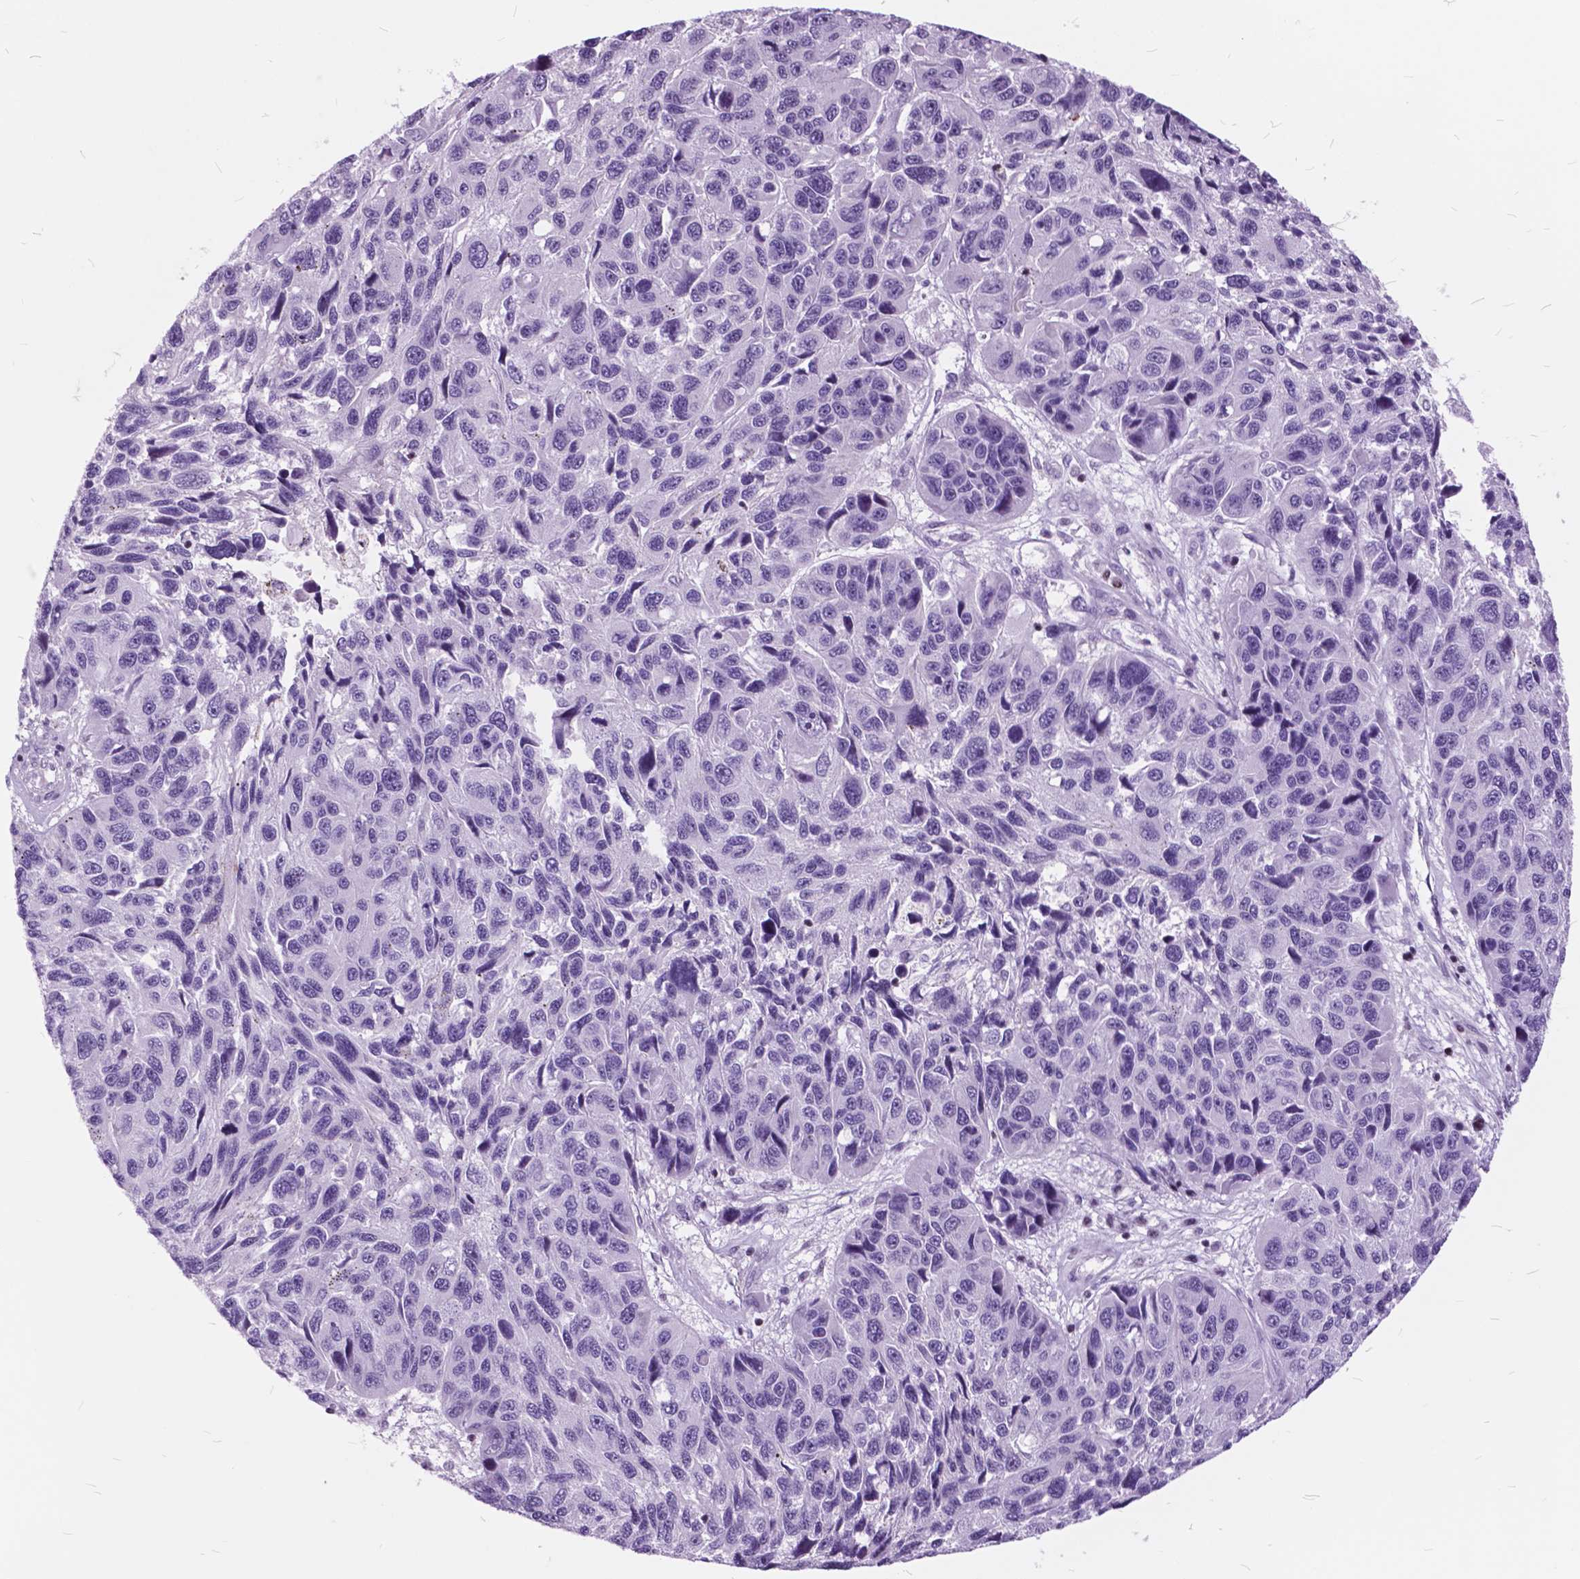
{"staining": {"intensity": "negative", "quantity": "none", "location": "none"}, "tissue": "melanoma", "cell_type": "Tumor cells", "image_type": "cancer", "snomed": [{"axis": "morphology", "description": "Malignant melanoma, NOS"}, {"axis": "topography", "description": "Skin"}], "caption": "Immunohistochemical staining of human melanoma shows no significant expression in tumor cells.", "gene": "SP140", "patient": {"sex": "male", "age": 53}}